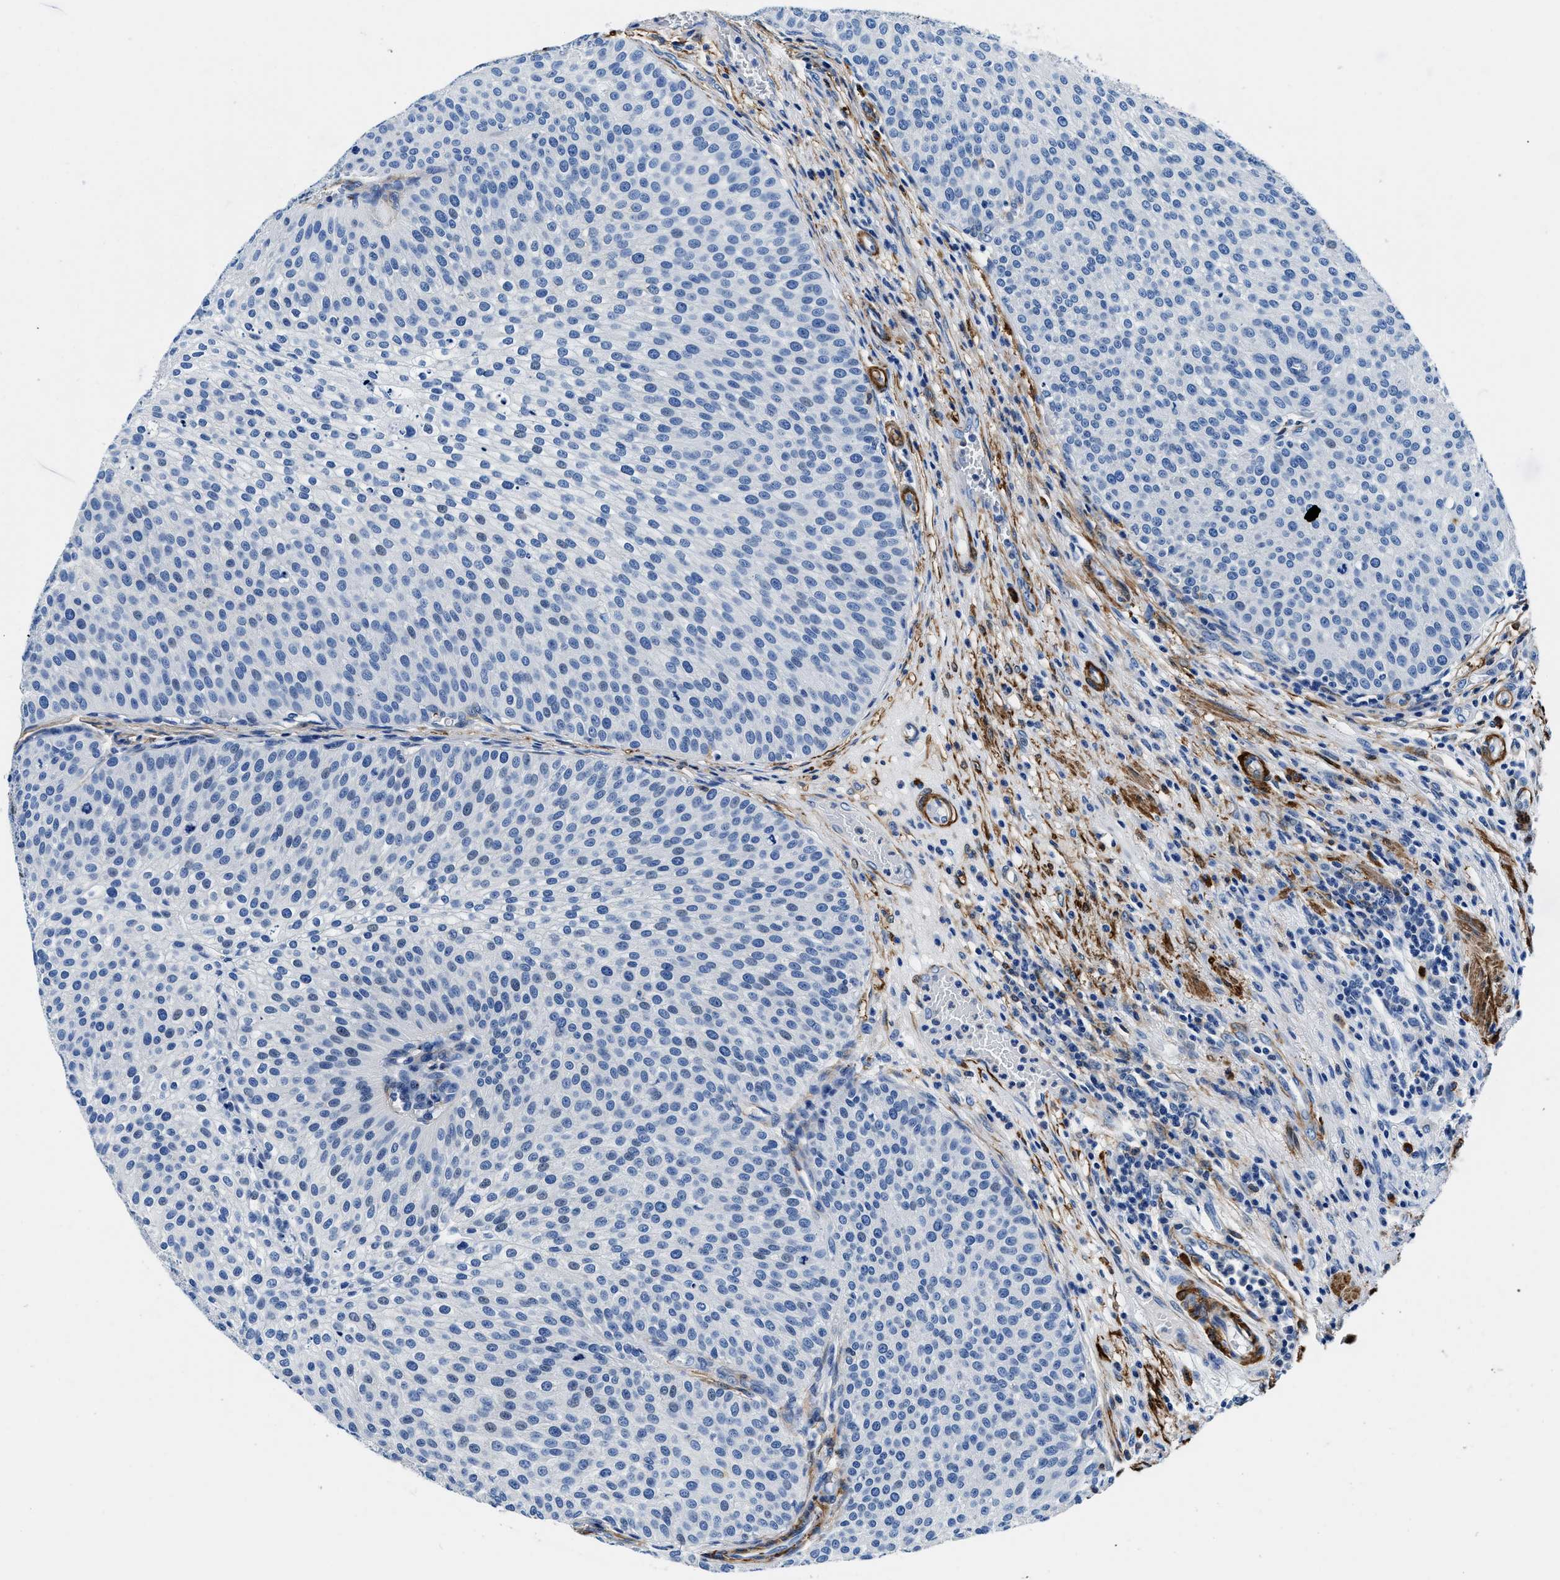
{"staining": {"intensity": "negative", "quantity": "none", "location": "none"}, "tissue": "urothelial cancer", "cell_type": "Tumor cells", "image_type": "cancer", "snomed": [{"axis": "morphology", "description": "Urothelial carcinoma, Low grade"}, {"axis": "topography", "description": "Smooth muscle"}, {"axis": "topography", "description": "Urinary bladder"}], "caption": "Tumor cells show no significant protein expression in urothelial carcinoma (low-grade). Nuclei are stained in blue.", "gene": "TEX261", "patient": {"sex": "male", "age": 60}}